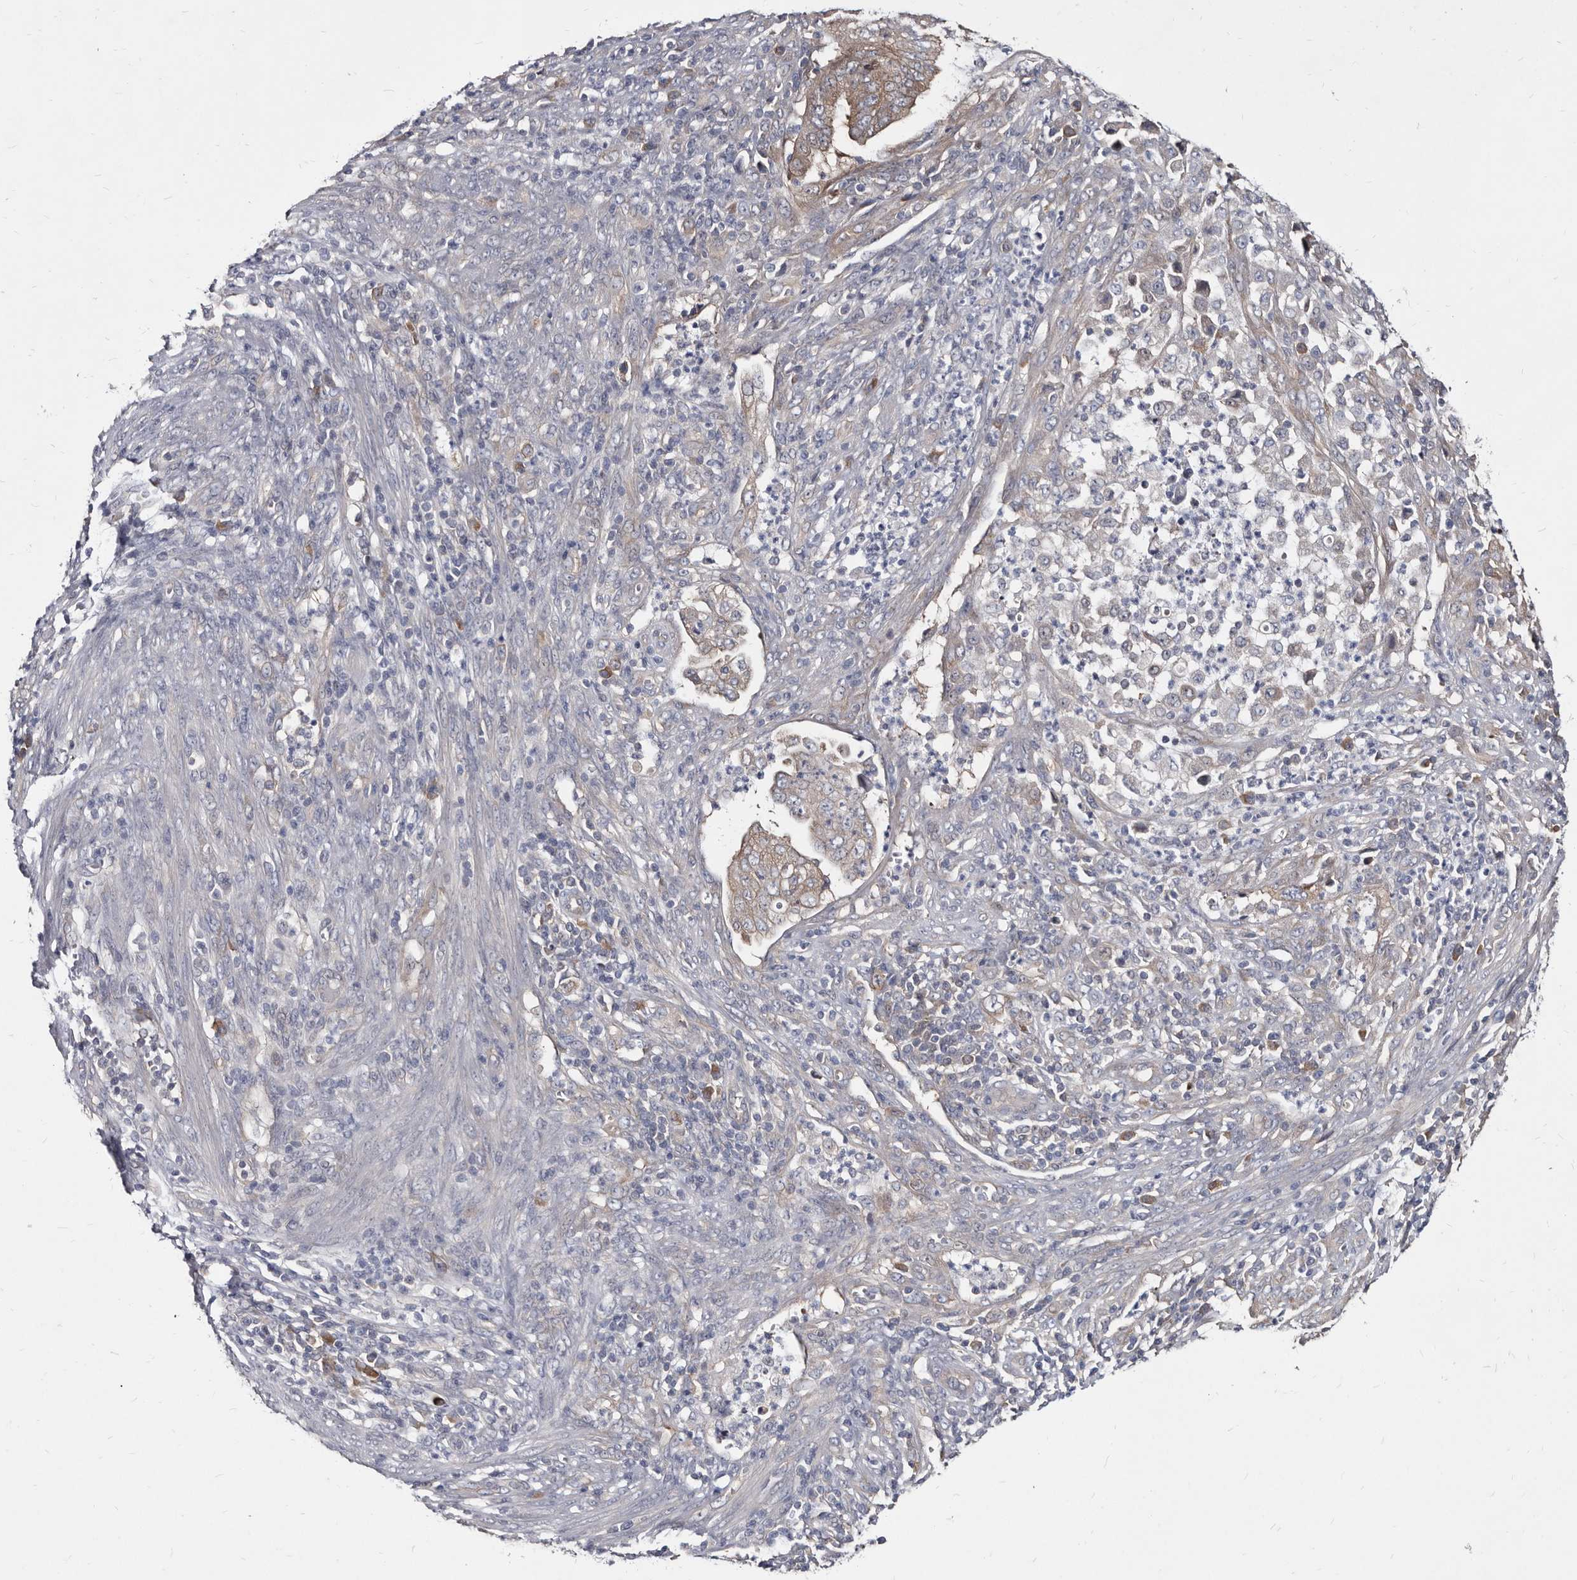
{"staining": {"intensity": "weak", "quantity": "<25%", "location": "cytoplasmic/membranous"}, "tissue": "endometrial cancer", "cell_type": "Tumor cells", "image_type": "cancer", "snomed": [{"axis": "morphology", "description": "Adenocarcinoma, NOS"}, {"axis": "topography", "description": "Endometrium"}], "caption": "IHC micrograph of neoplastic tissue: human adenocarcinoma (endometrial) stained with DAB reveals no significant protein positivity in tumor cells. (Stains: DAB (3,3'-diaminobenzidine) immunohistochemistry with hematoxylin counter stain, Microscopy: brightfield microscopy at high magnification).", "gene": "ABCF2", "patient": {"sex": "female", "age": 51}}